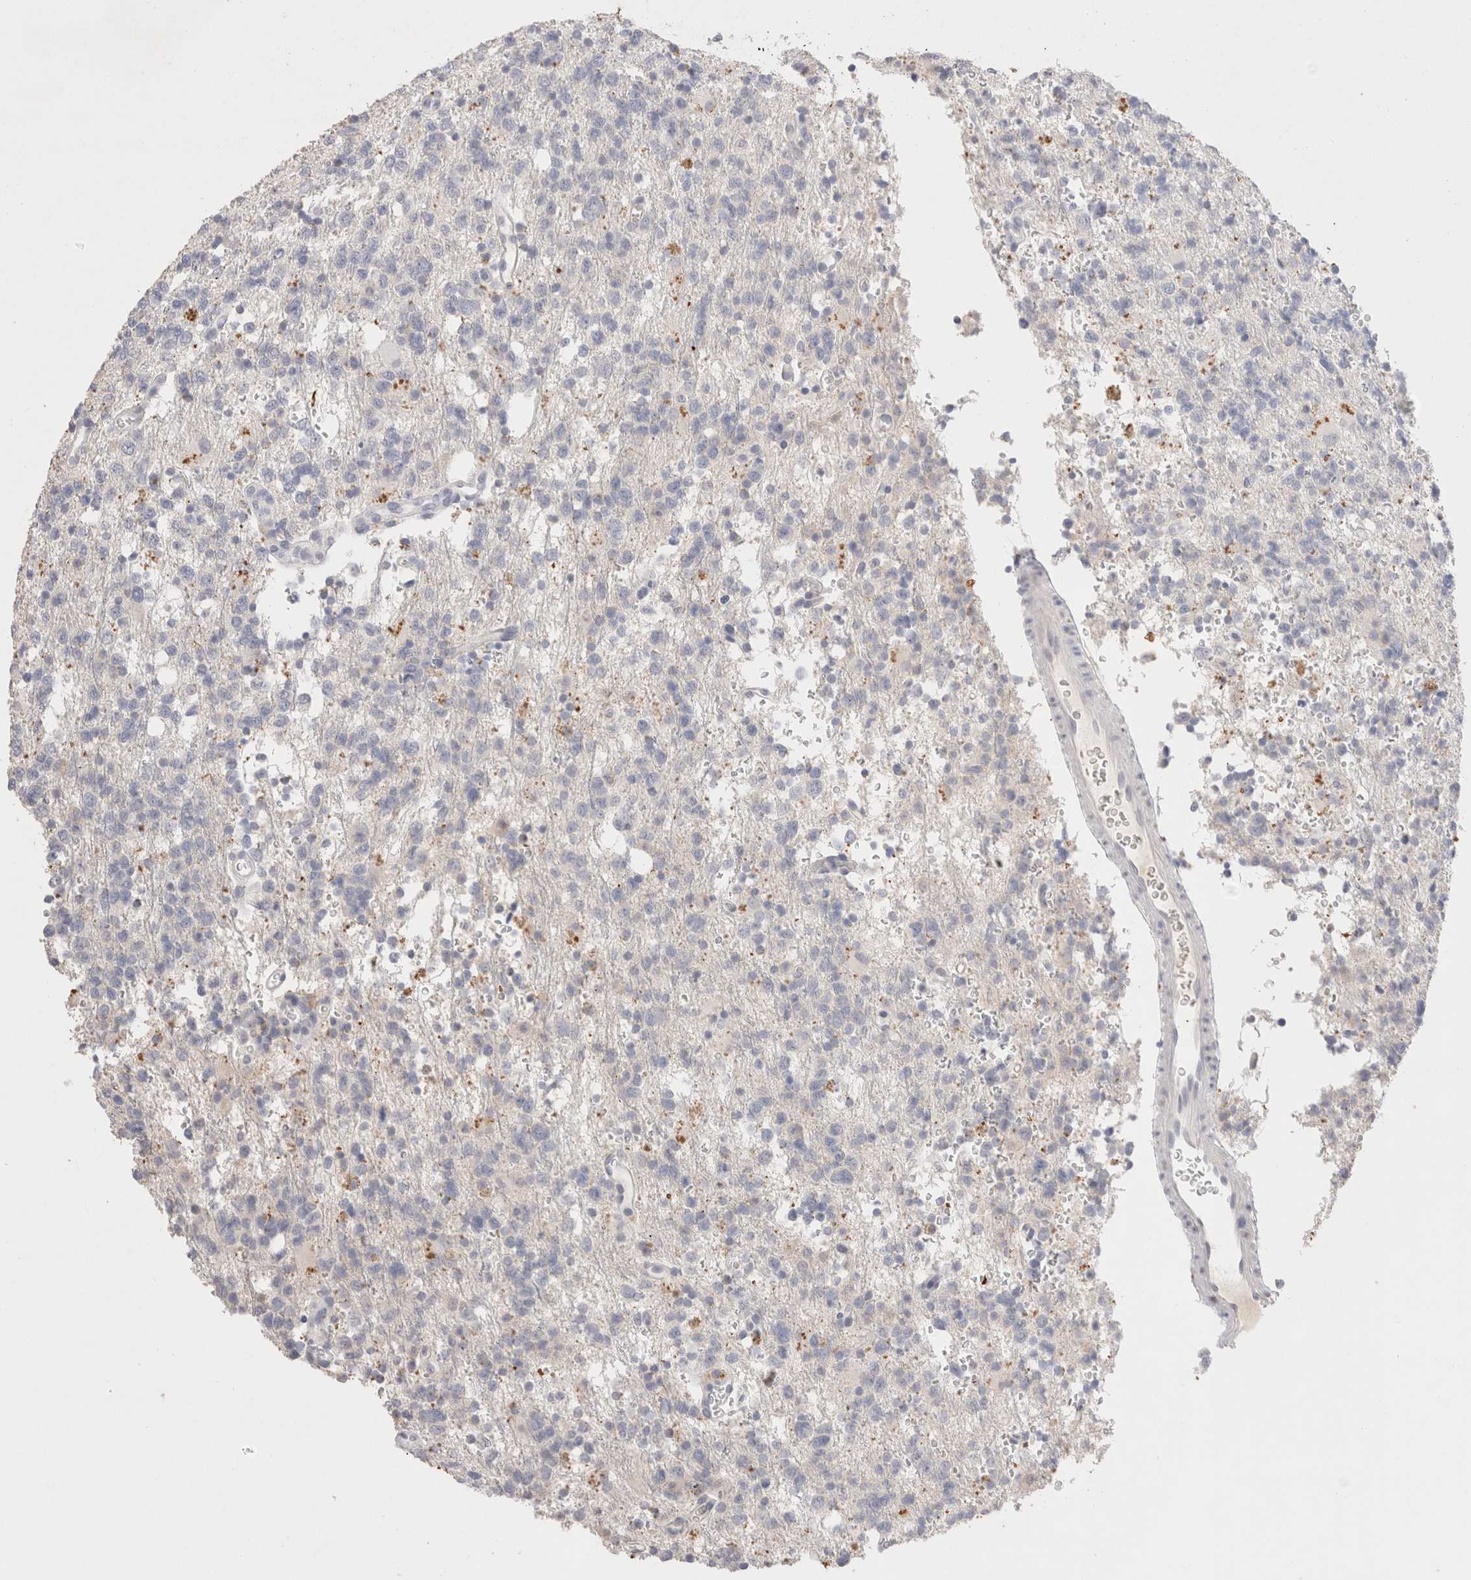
{"staining": {"intensity": "negative", "quantity": "none", "location": "none"}, "tissue": "glioma", "cell_type": "Tumor cells", "image_type": "cancer", "snomed": [{"axis": "morphology", "description": "Glioma, malignant, High grade"}, {"axis": "topography", "description": "Brain"}], "caption": "There is no significant positivity in tumor cells of glioma. (DAB (3,3'-diaminobenzidine) IHC, high magnification).", "gene": "EPCAM", "patient": {"sex": "female", "age": 62}}